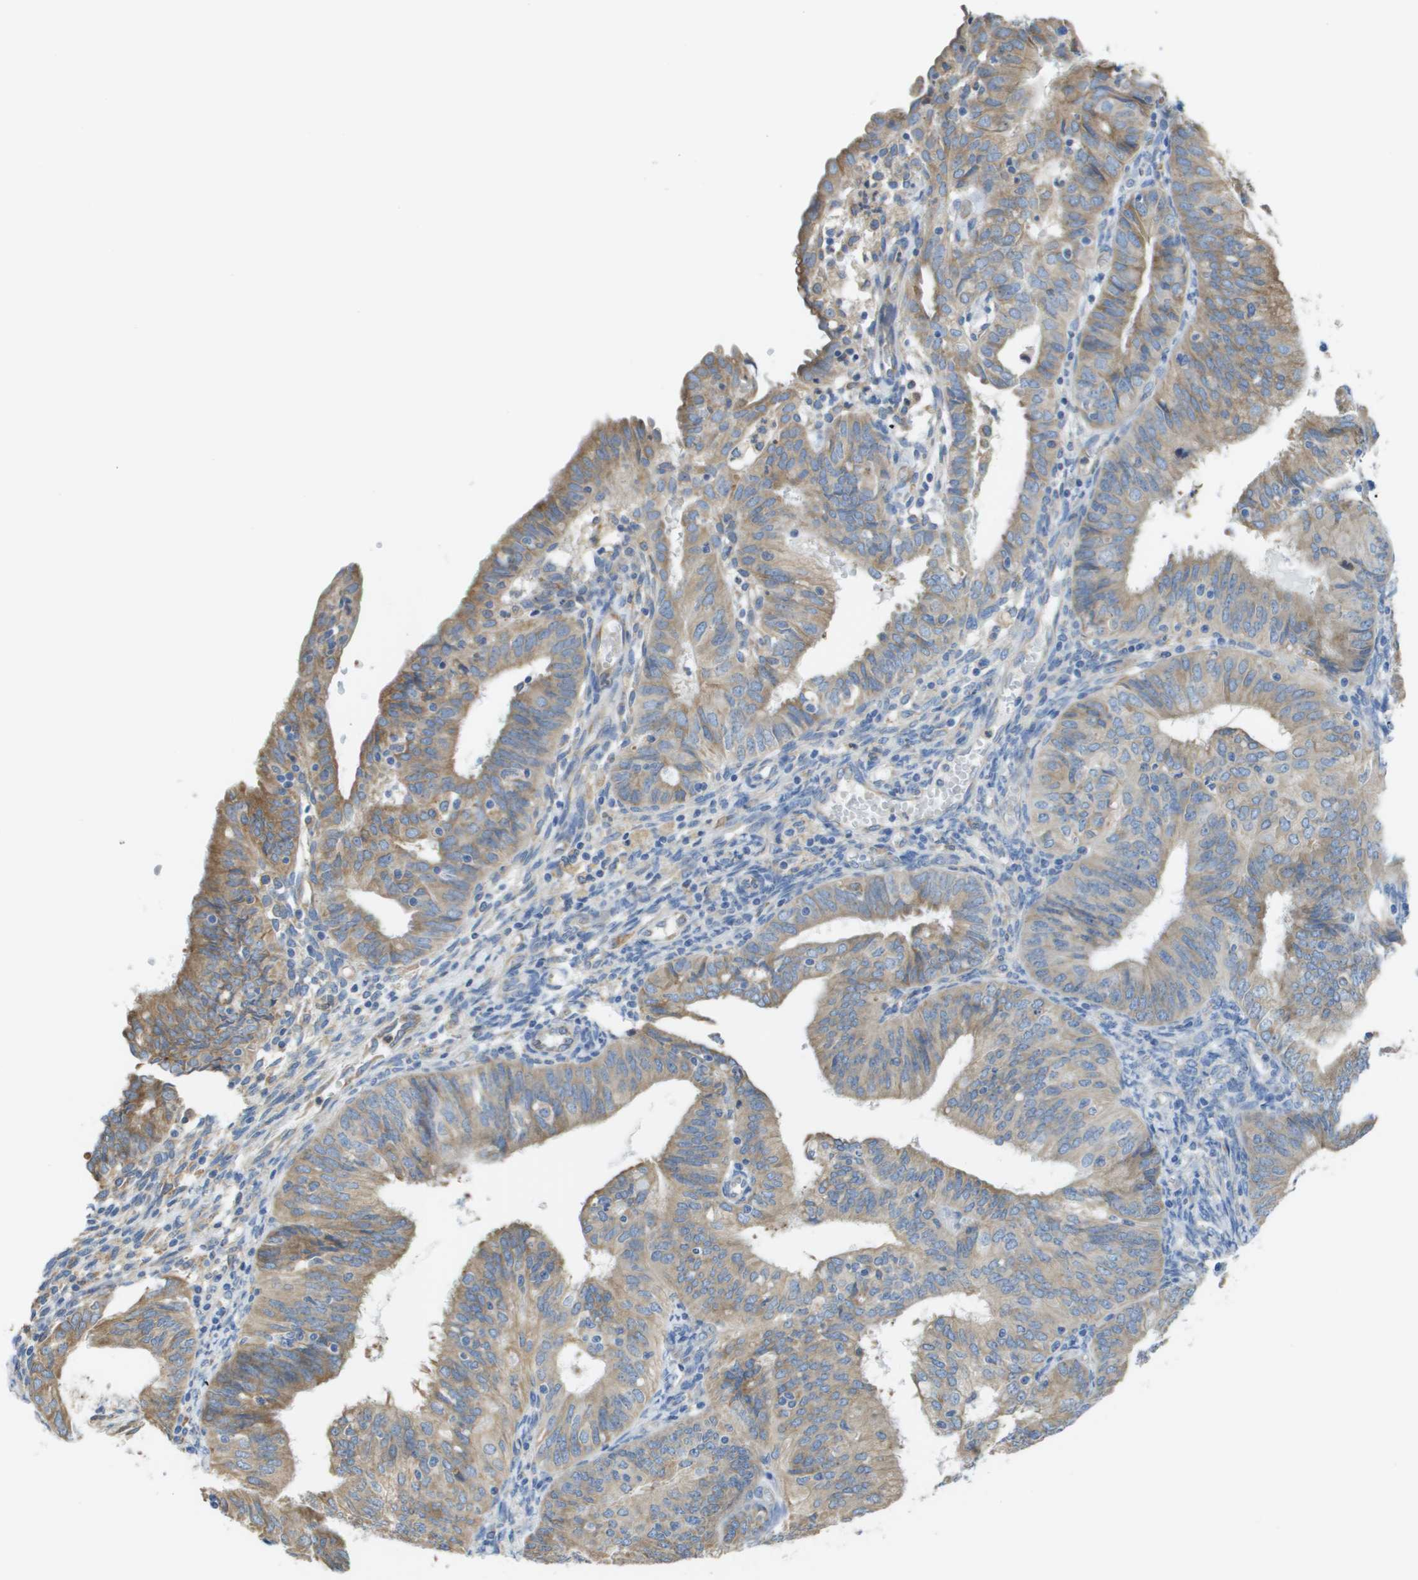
{"staining": {"intensity": "weak", "quantity": ">75%", "location": "cytoplasmic/membranous"}, "tissue": "endometrial cancer", "cell_type": "Tumor cells", "image_type": "cancer", "snomed": [{"axis": "morphology", "description": "Adenocarcinoma, NOS"}, {"axis": "topography", "description": "Endometrium"}], "caption": "This photomicrograph reveals IHC staining of human endometrial cancer (adenocarcinoma), with low weak cytoplasmic/membranous expression in approximately >75% of tumor cells.", "gene": "SDR42E1", "patient": {"sex": "female", "age": 58}}